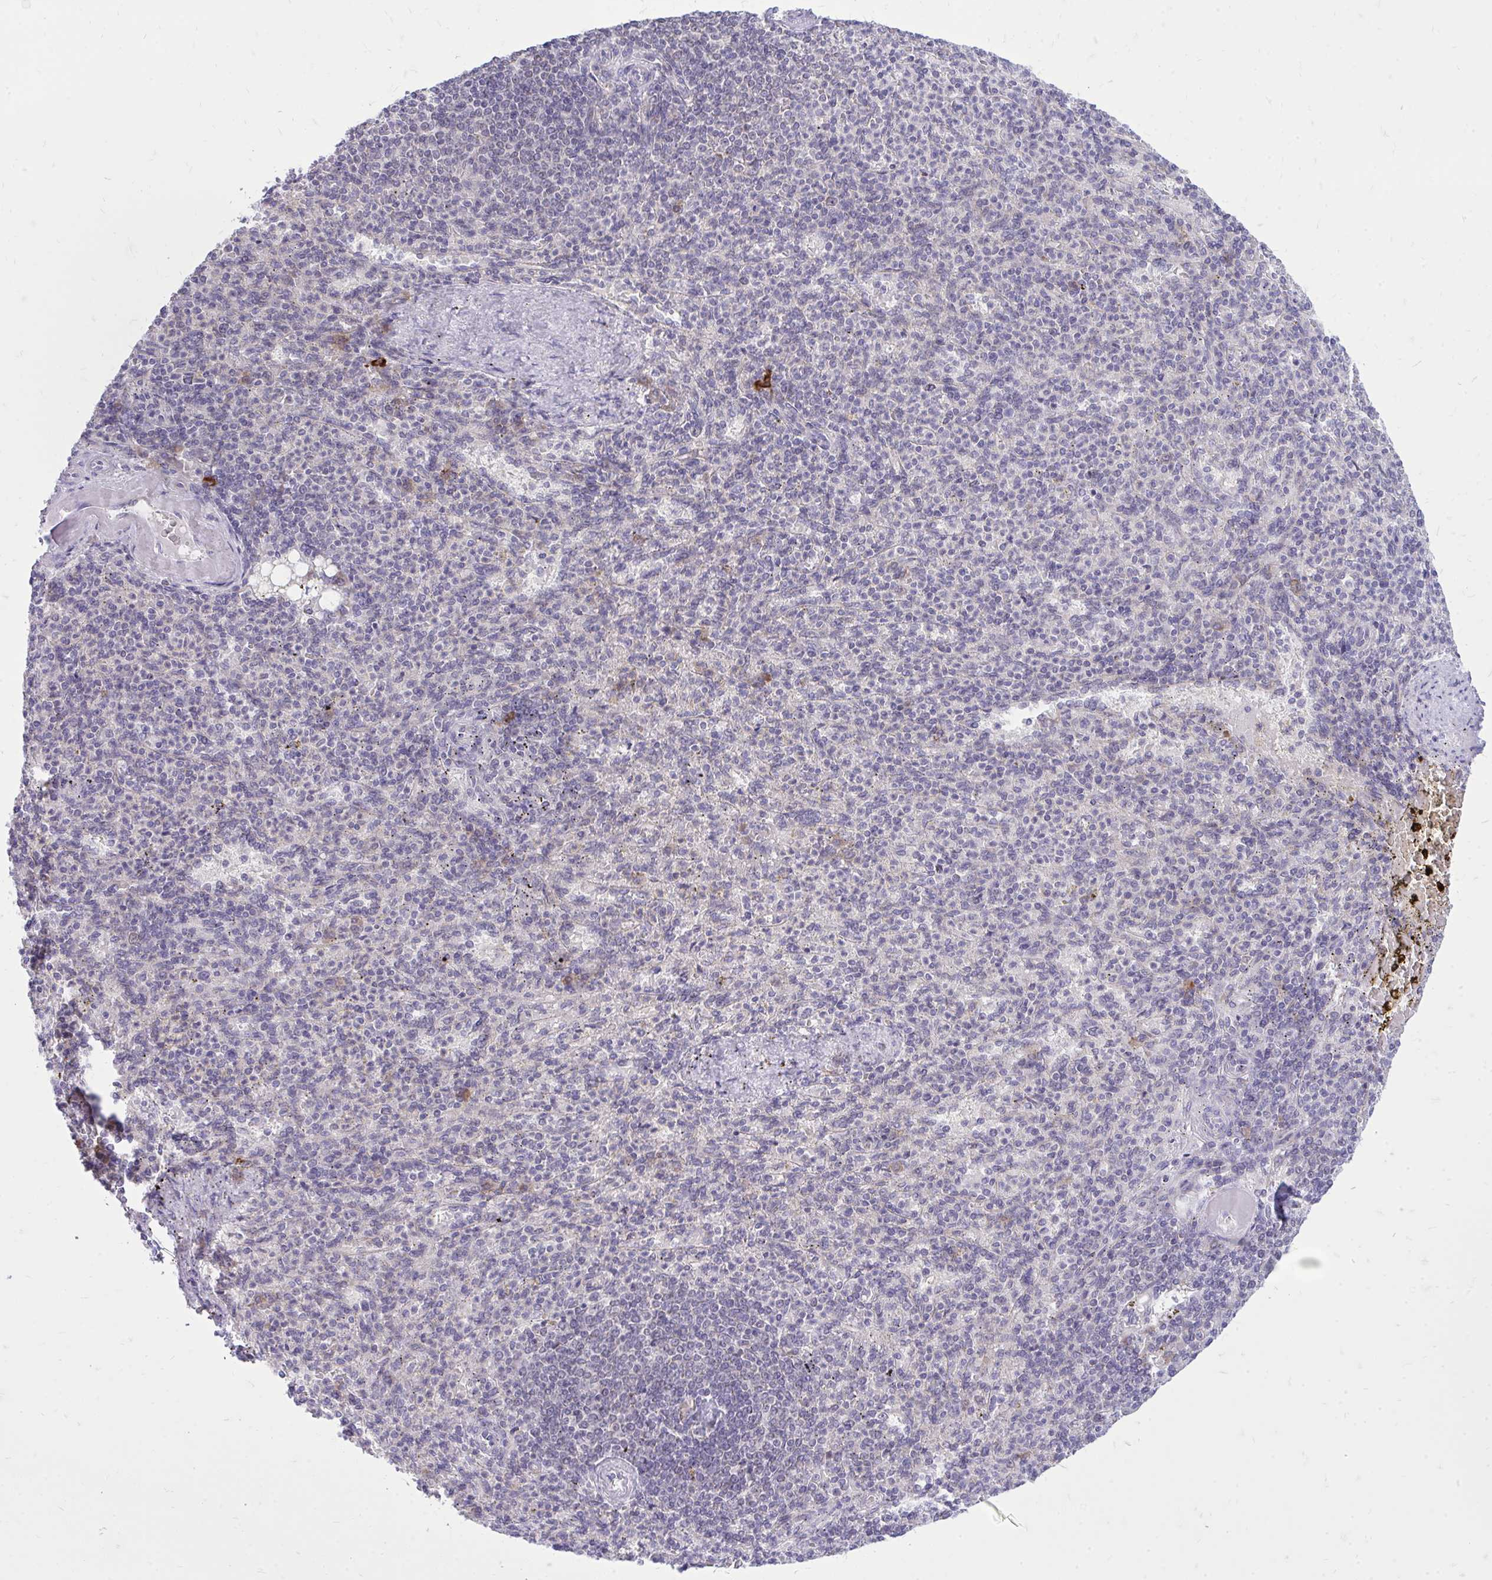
{"staining": {"intensity": "negative", "quantity": "none", "location": "none"}, "tissue": "spleen", "cell_type": "Cells in red pulp", "image_type": "normal", "snomed": [{"axis": "morphology", "description": "Normal tissue, NOS"}, {"axis": "topography", "description": "Spleen"}], "caption": "The image shows no significant expression in cells in red pulp of spleen.", "gene": "SPTBN2", "patient": {"sex": "female", "age": 74}}